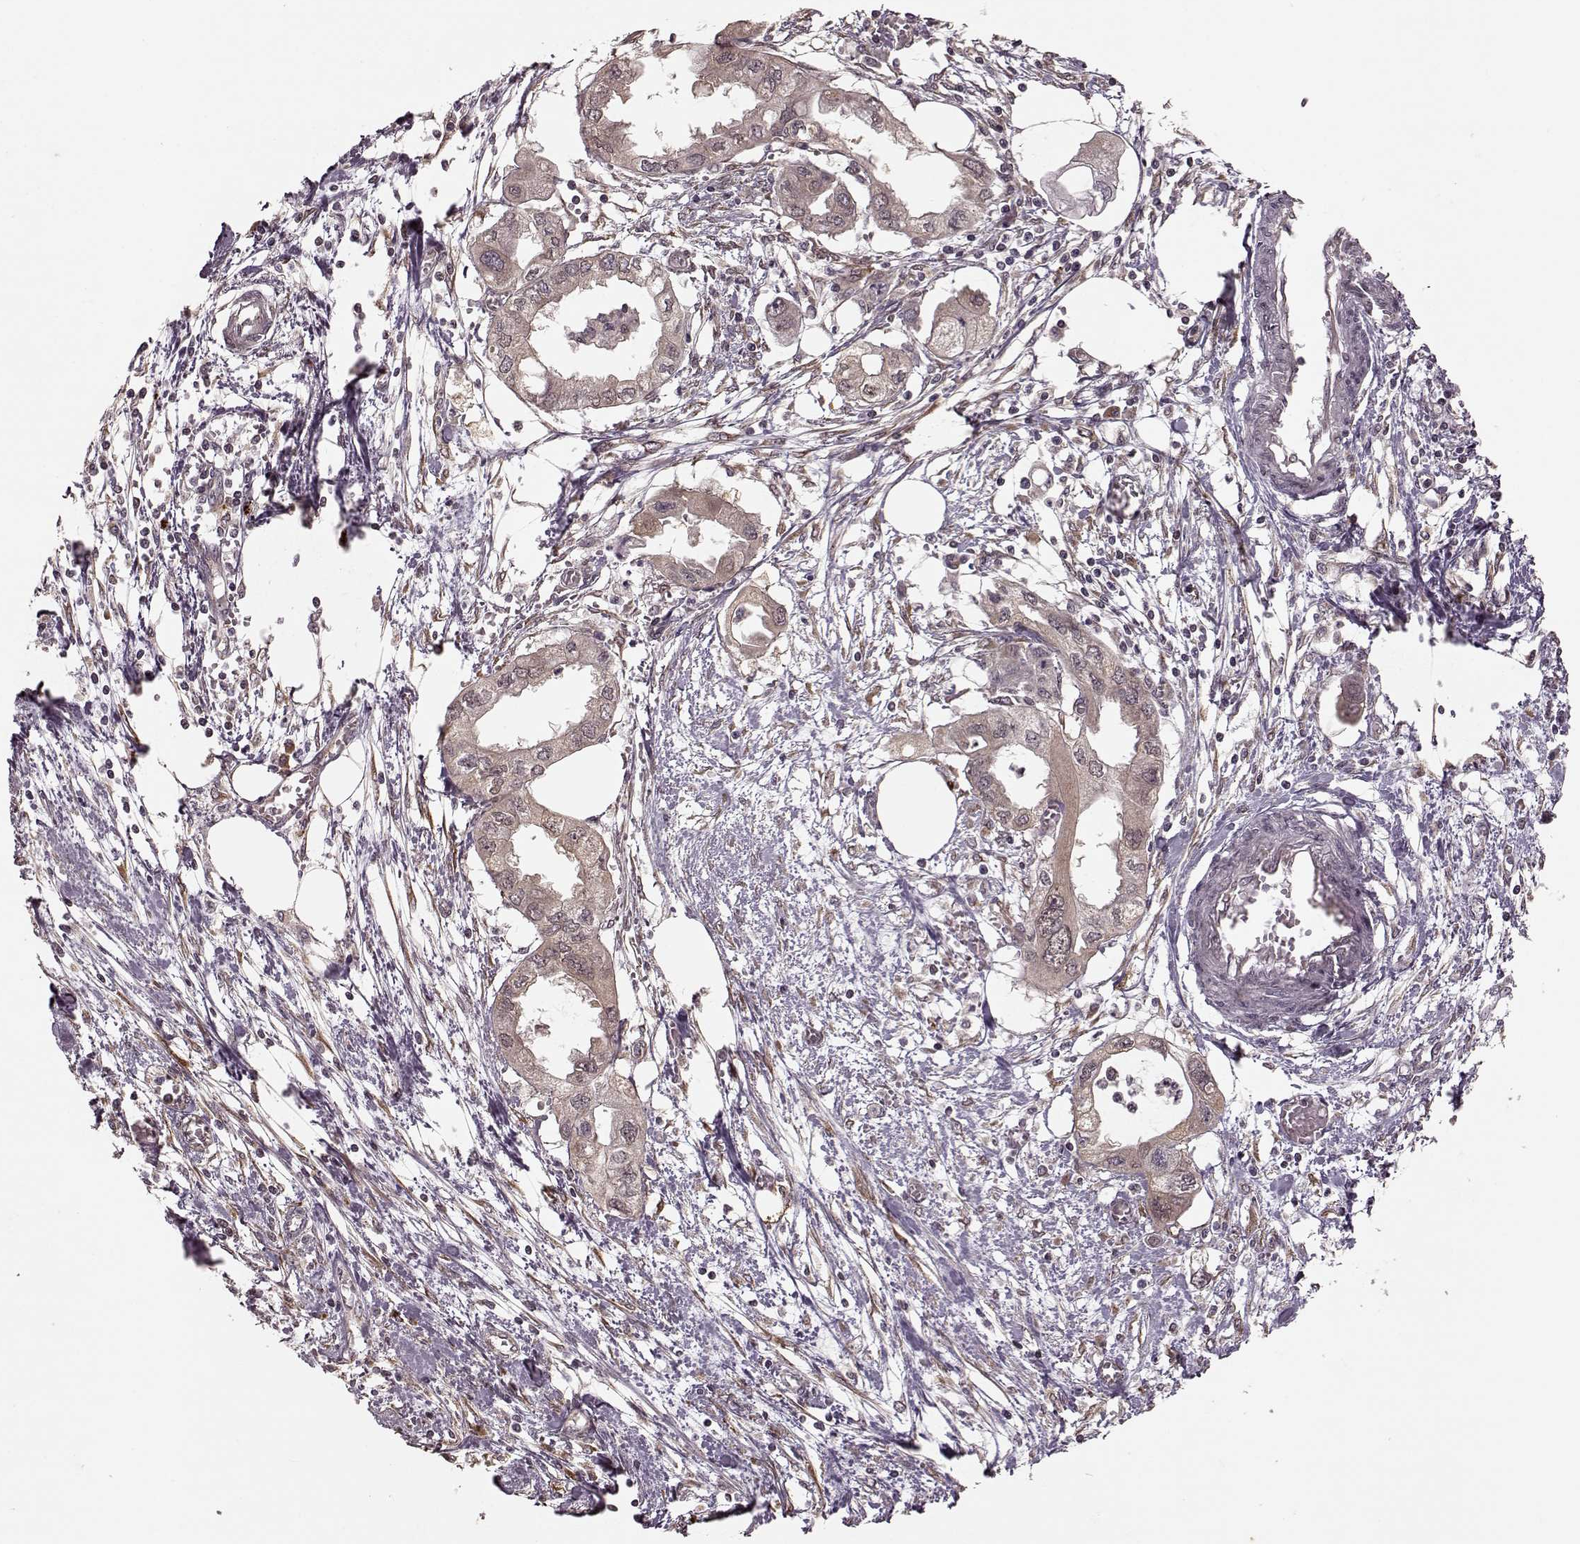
{"staining": {"intensity": "weak", "quantity": ">75%", "location": "cytoplasmic/membranous"}, "tissue": "endometrial cancer", "cell_type": "Tumor cells", "image_type": "cancer", "snomed": [{"axis": "morphology", "description": "Adenocarcinoma, NOS"}, {"axis": "morphology", "description": "Adenocarcinoma, metastatic, NOS"}, {"axis": "topography", "description": "Adipose tissue"}, {"axis": "topography", "description": "Endometrium"}], "caption": "Immunohistochemistry histopathology image of endometrial adenocarcinoma stained for a protein (brown), which exhibits low levels of weak cytoplasmic/membranous positivity in about >75% of tumor cells.", "gene": "YIPF5", "patient": {"sex": "female", "age": 67}}